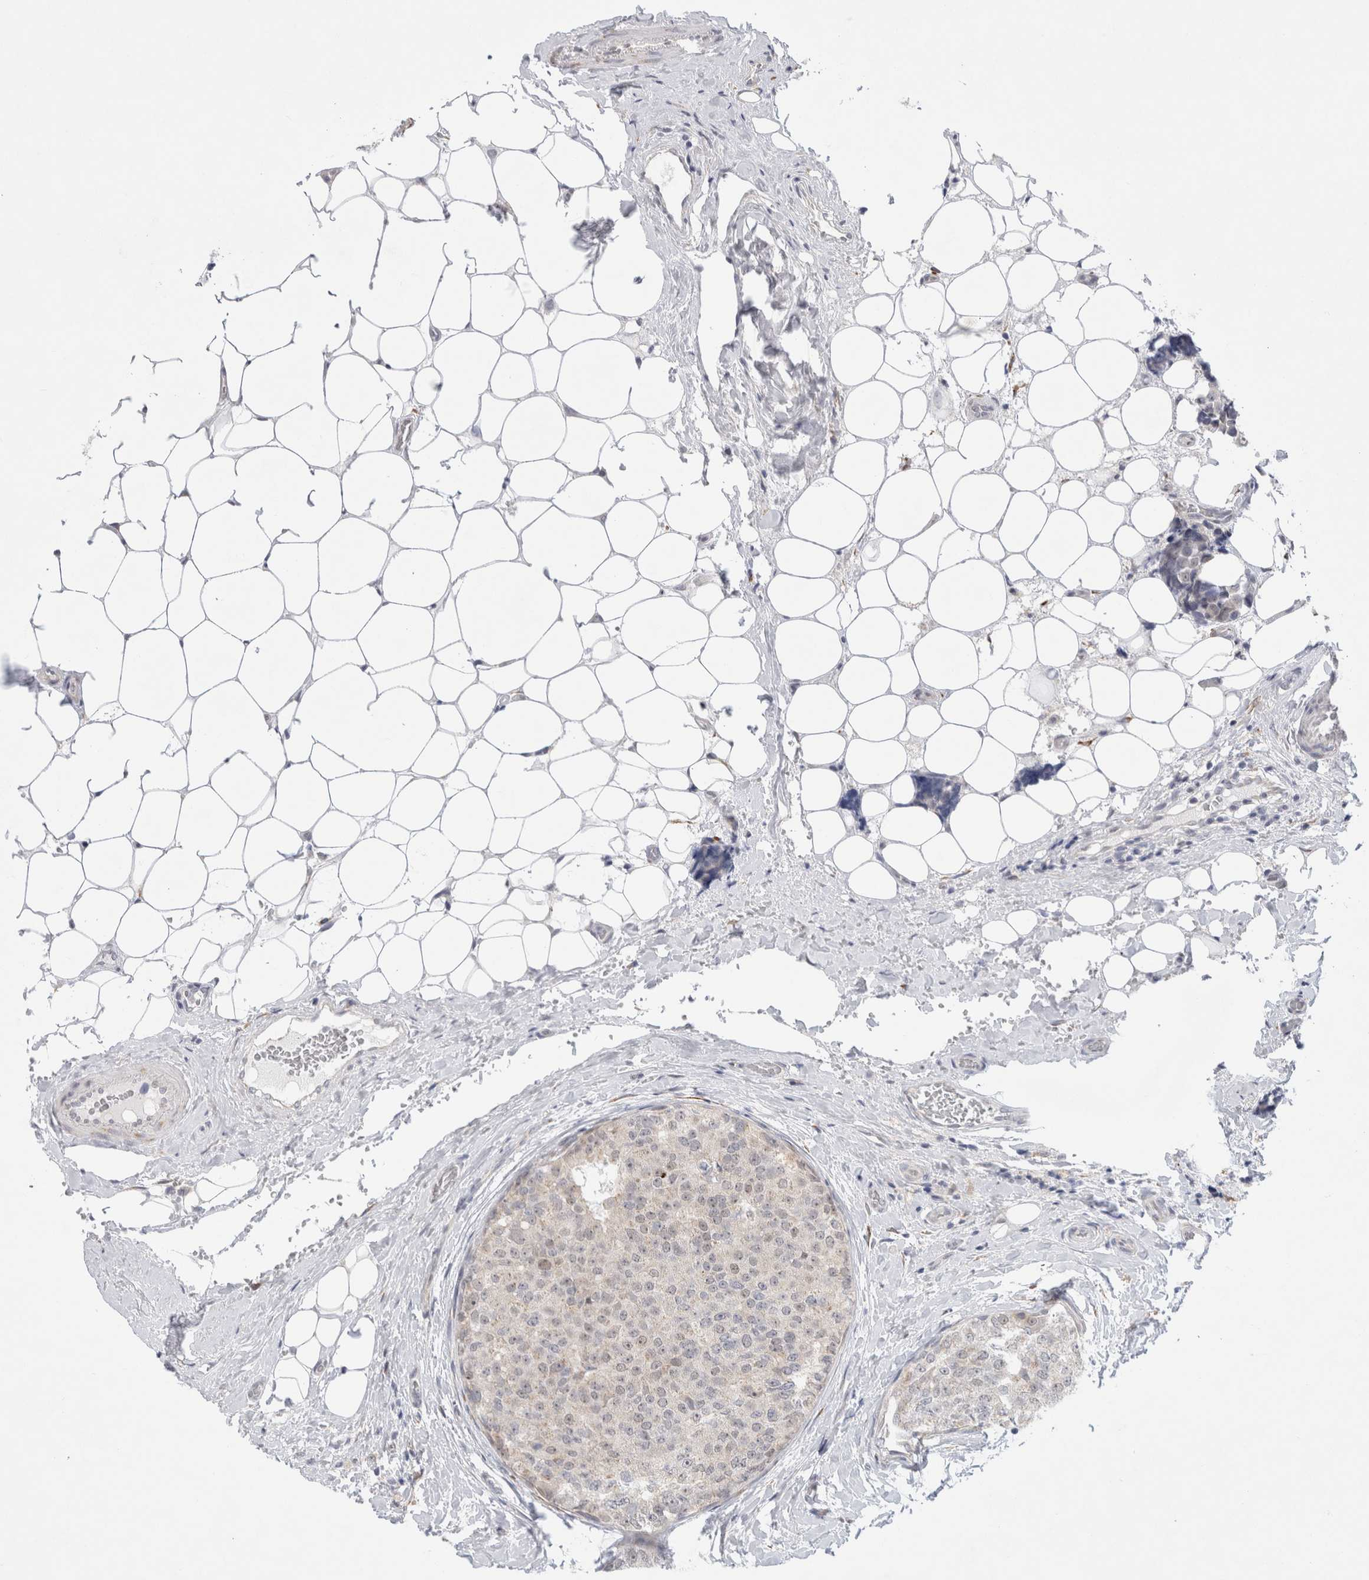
{"staining": {"intensity": "weak", "quantity": "<25%", "location": "nuclear"}, "tissue": "breast cancer", "cell_type": "Tumor cells", "image_type": "cancer", "snomed": [{"axis": "morphology", "description": "Normal tissue, NOS"}, {"axis": "morphology", "description": "Duct carcinoma"}, {"axis": "topography", "description": "Breast"}], "caption": "A micrograph of human breast cancer (intraductal carcinoma) is negative for staining in tumor cells.", "gene": "TRMT1L", "patient": {"sex": "female", "age": 43}}